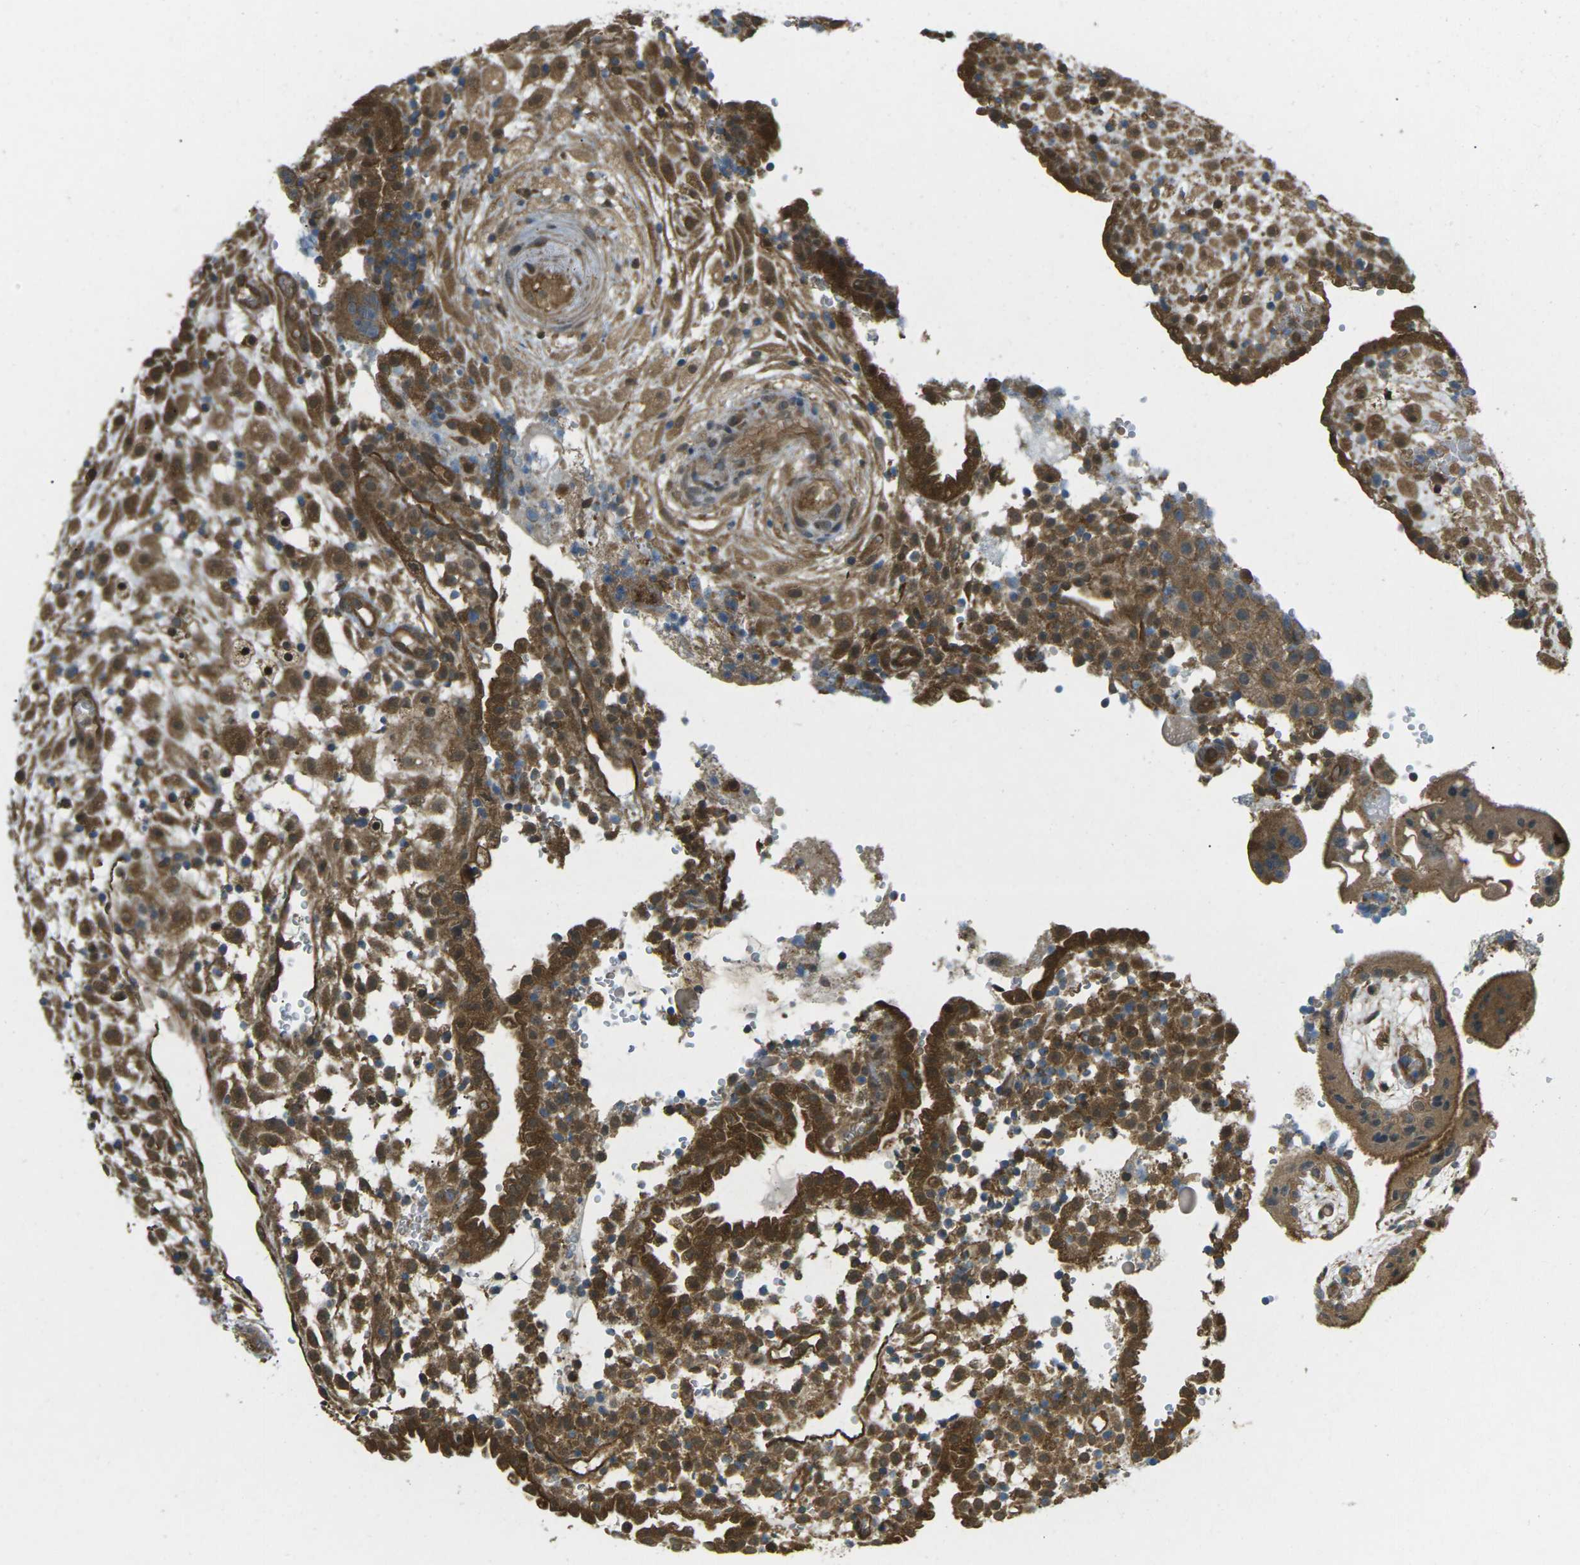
{"staining": {"intensity": "strong", "quantity": ">75%", "location": "cytoplasmic/membranous"}, "tissue": "placenta", "cell_type": "Decidual cells", "image_type": "normal", "snomed": [{"axis": "morphology", "description": "Normal tissue, NOS"}, {"axis": "topography", "description": "Placenta"}], "caption": "The immunohistochemical stain labels strong cytoplasmic/membranous expression in decidual cells of normal placenta.", "gene": "CHMP3", "patient": {"sex": "female", "age": 18}}